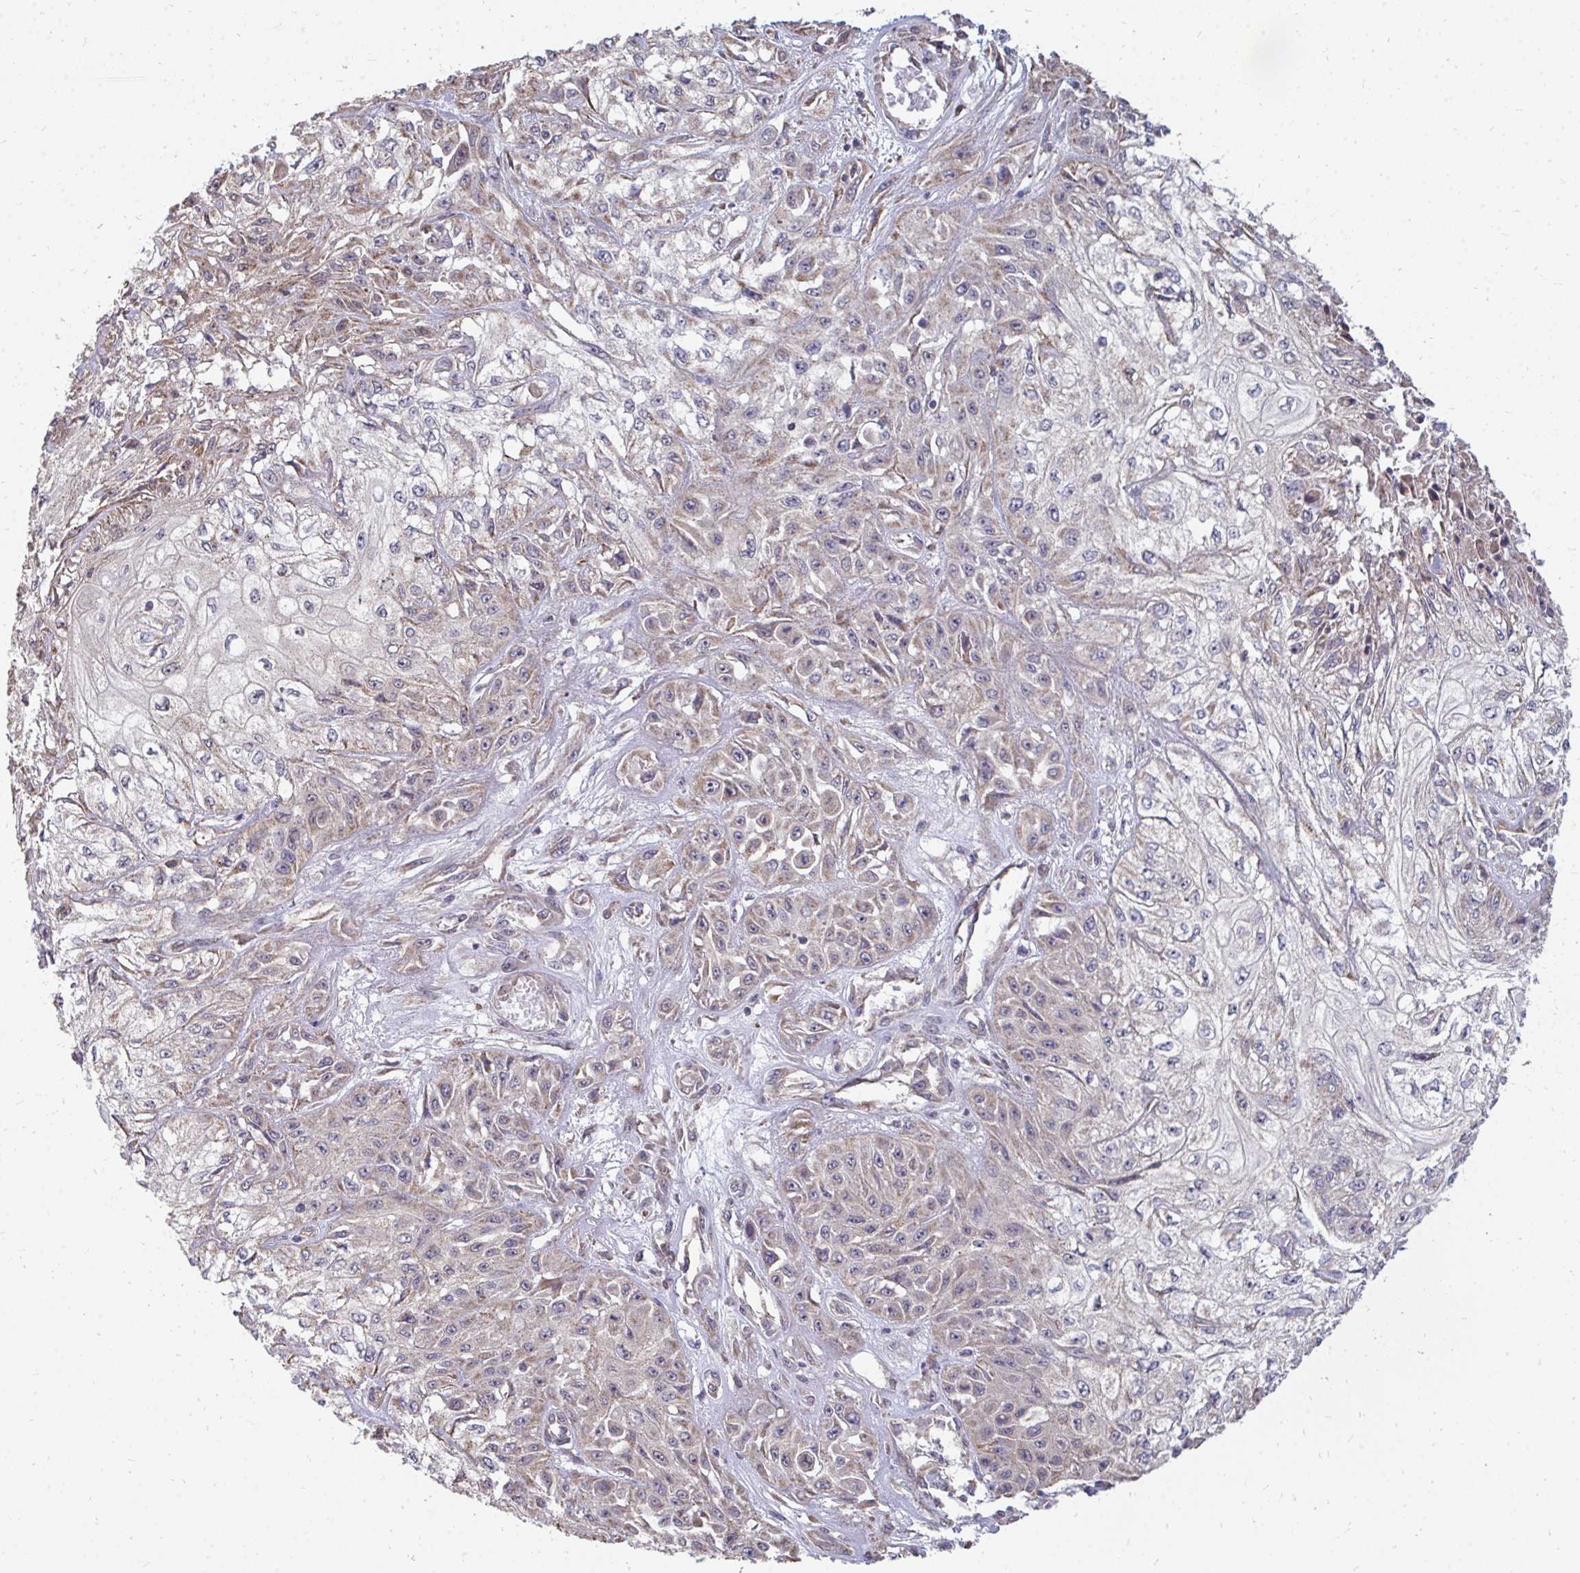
{"staining": {"intensity": "weak", "quantity": "25%-75%", "location": "cytoplasmic/membranous"}, "tissue": "skin cancer", "cell_type": "Tumor cells", "image_type": "cancer", "snomed": [{"axis": "morphology", "description": "Squamous cell carcinoma, NOS"}, {"axis": "morphology", "description": "Squamous cell carcinoma, metastatic, NOS"}, {"axis": "topography", "description": "Skin"}, {"axis": "topography", "description": "Lymph node"}], "caption": "A high-resolution histopathology image shows immunohistochemistry (IHC) staining of skin squamous cell carcinoma, which exhibits weak cytoplasmic/membranous expression in approximately 25%-75% of tumor cells.", "gene": "DNAJA2", "patient": {"sex": "male", "age": 75}}